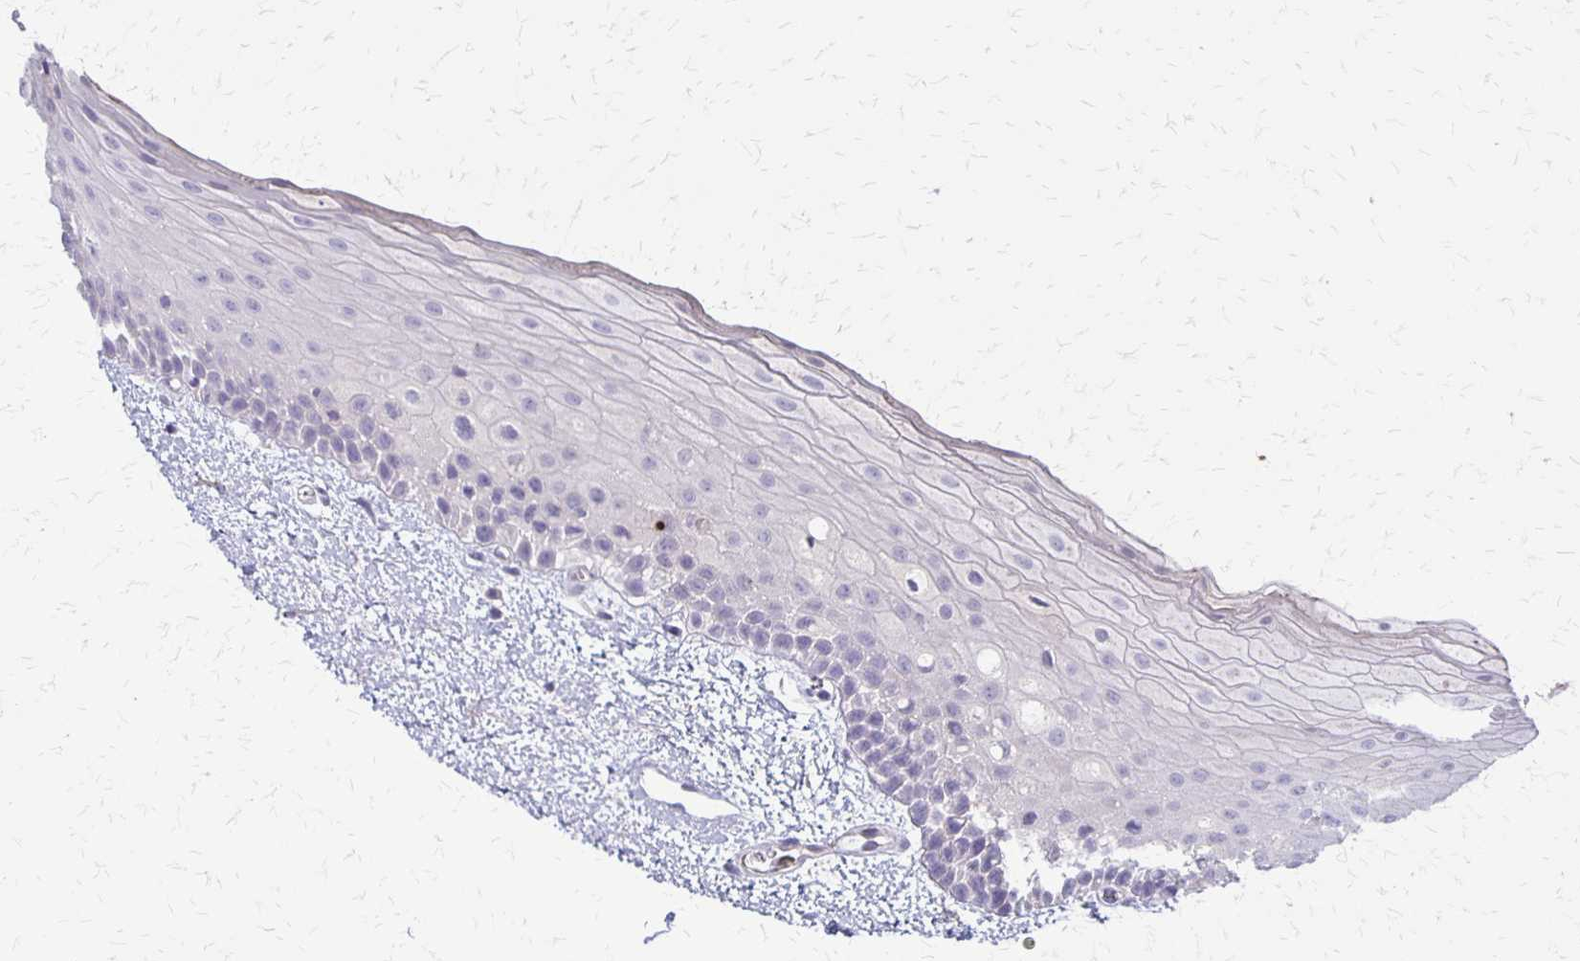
{"staining": {"intensity": "negative", "quantity": "none", "location": "none"}, "tissue": "oral mucosa", "cell_type": "Squamous epithelial cells", "image_type": "normal", "snomed": [{"axis": "morphology", "description": "Normal tissue, NOS"}, {"axis": "topography", "description": "Oral tissue"}], "caption": "DAB immunohistochemical staining of benign oral mucosa shows no significant staining in squamous epithelial cells. (DAB immunohistochemistry, high magnification).", "gene": "SEPTIN5", "patient": {"sex": "female", "age": 82}}